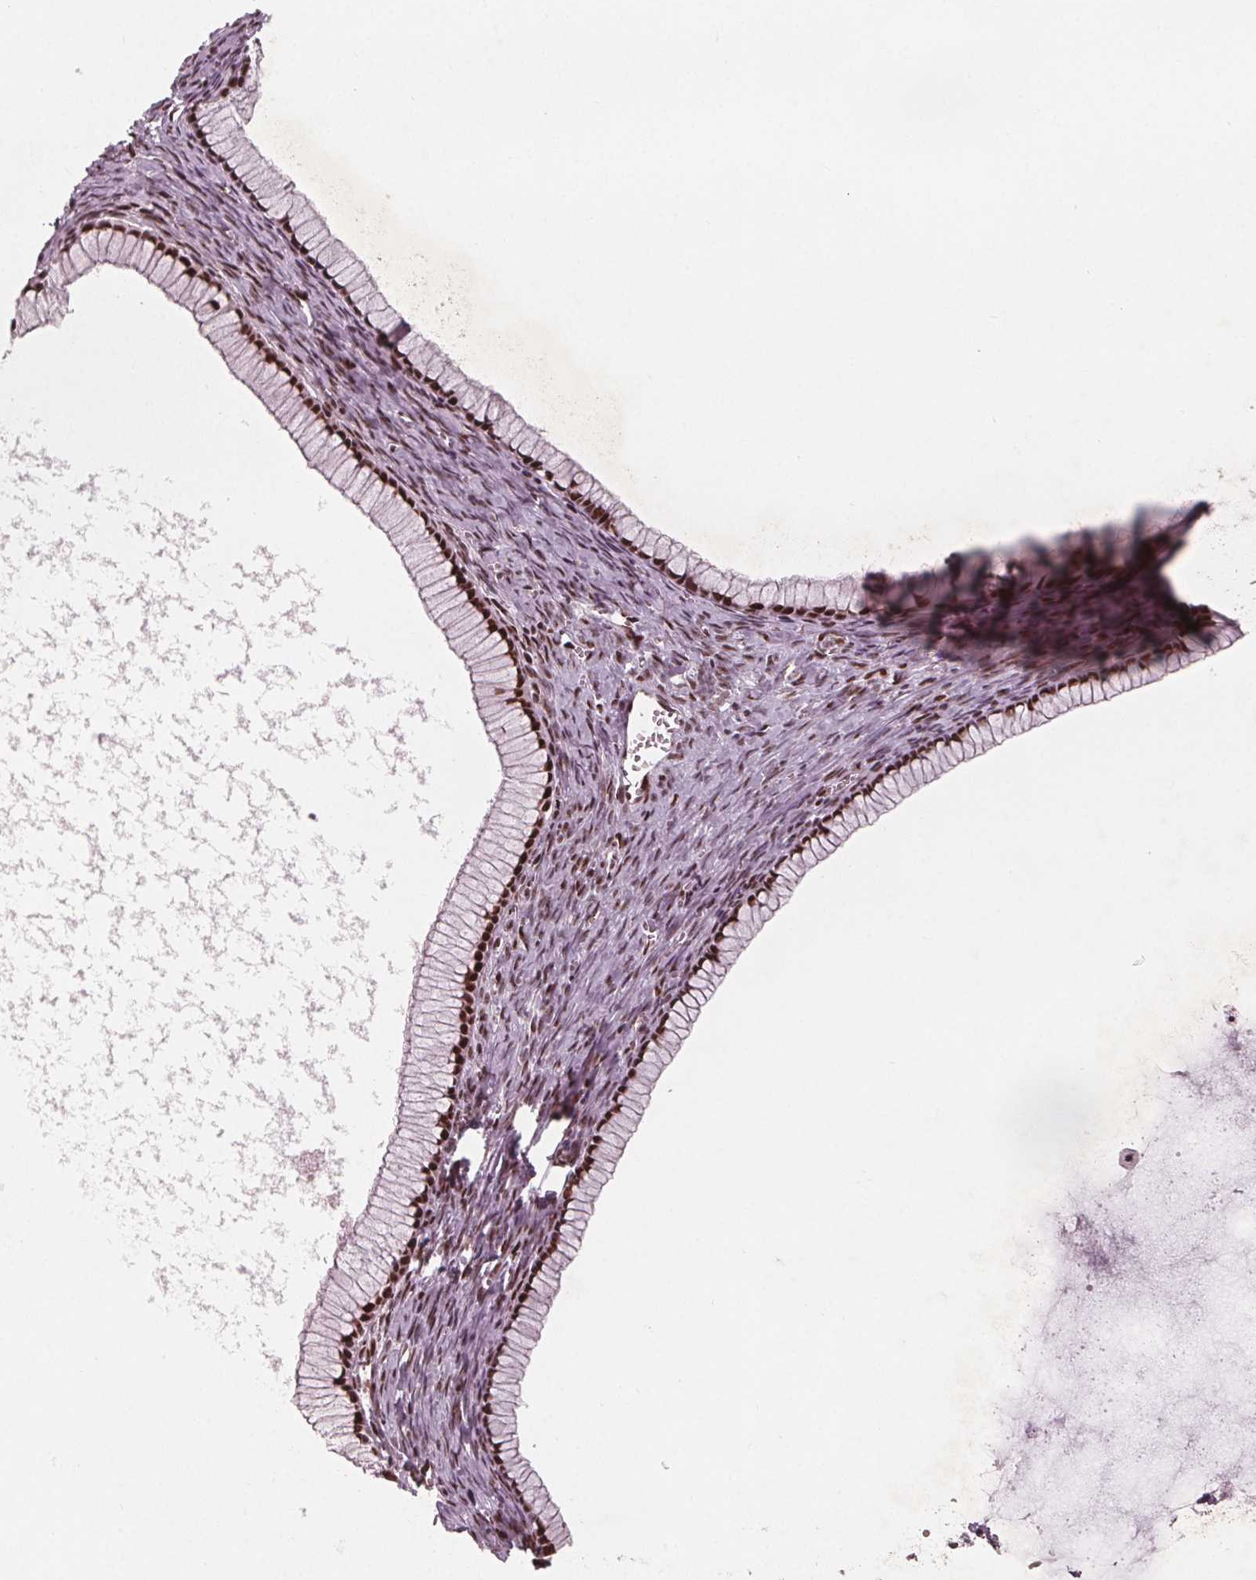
{"staining": {"intensity": "strong", "quantity": ">75%", "location": "nuclear"}, "tissue": "ovarian cancer", "cell_type": "Tumor cells", "image_type": "cancer", "snomed": [{"axis": "morphology", "description": "Cystadenocarcinoma, mucinous, NOS"}, {"axis": "topography", "description": "Ovary"}], "caption": "Protein staining reveals strong nuclear positivity in approximately >75% of tumor cells in ovarian mucinous cystadenocarcinoma. The staining was performed using DAB to visualize the protein expression in brown, while the nuclei were stained in blue with hematoxylin (Magnification: 20x).", "gene": "SNRNP35", "patient": {"sex": "female", "age": 41}}